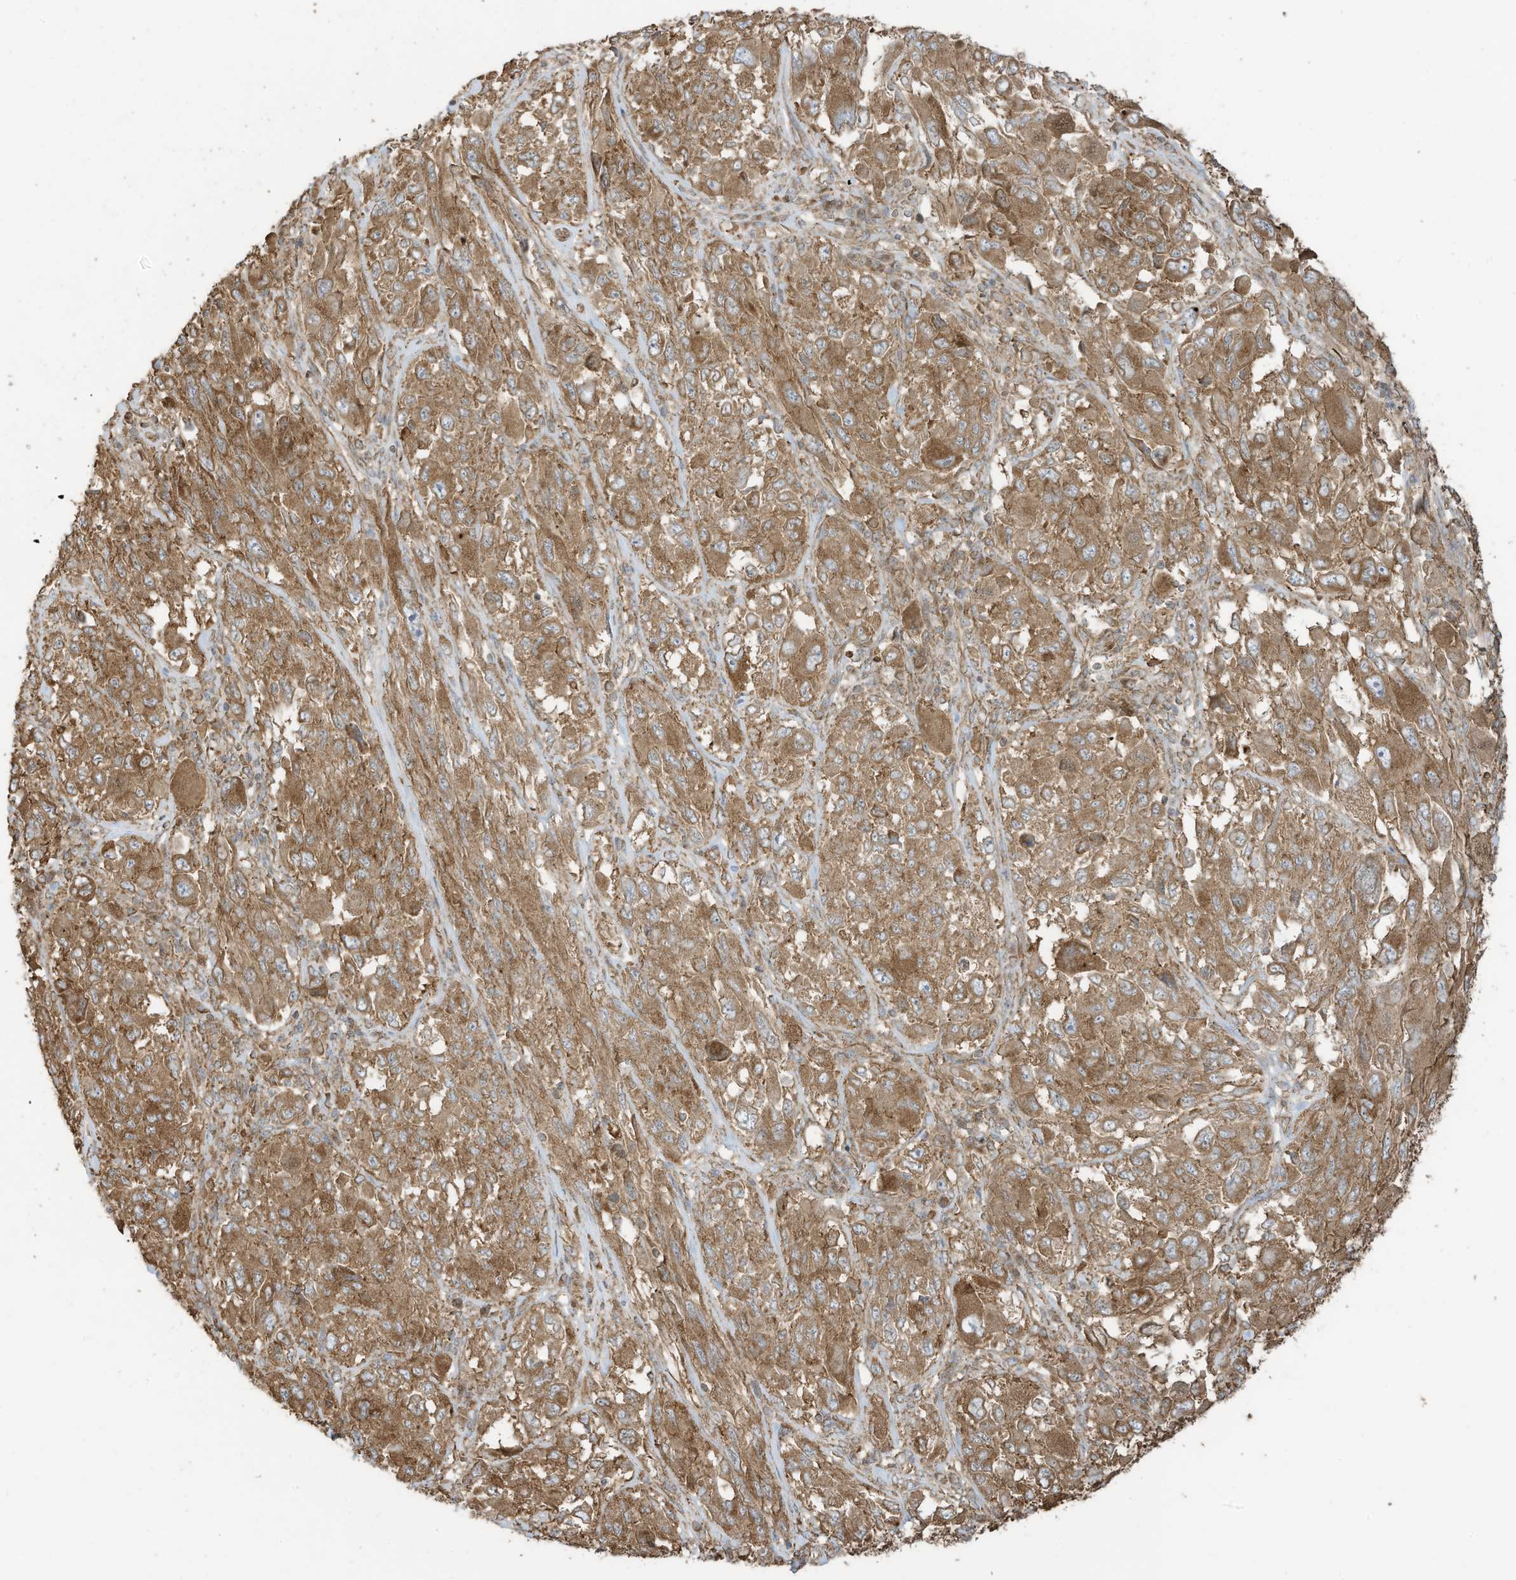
{"staining": {"intensity": "moderate", "quantity": ">75%", "location": "cytoplasmic/membranous"}, "tissue": "melanoma", "cell_type": "Tumor cells", "image_type": "cancer", "snomed": [{"axis": "morphology", "description": "Malignant melanoma, NOS"}, {"axis": "topography", "description": "Skin"}], "caption": "A medium amount of moderate cytoplasmic/membranous expression is appreciated in about >75% of tumor cells in melanoma tissue. (DAB = brown stain, brightfield microscopy at high magnification).", "gene": "CGAS", "patient": {"sex": "female", "age": 91}}